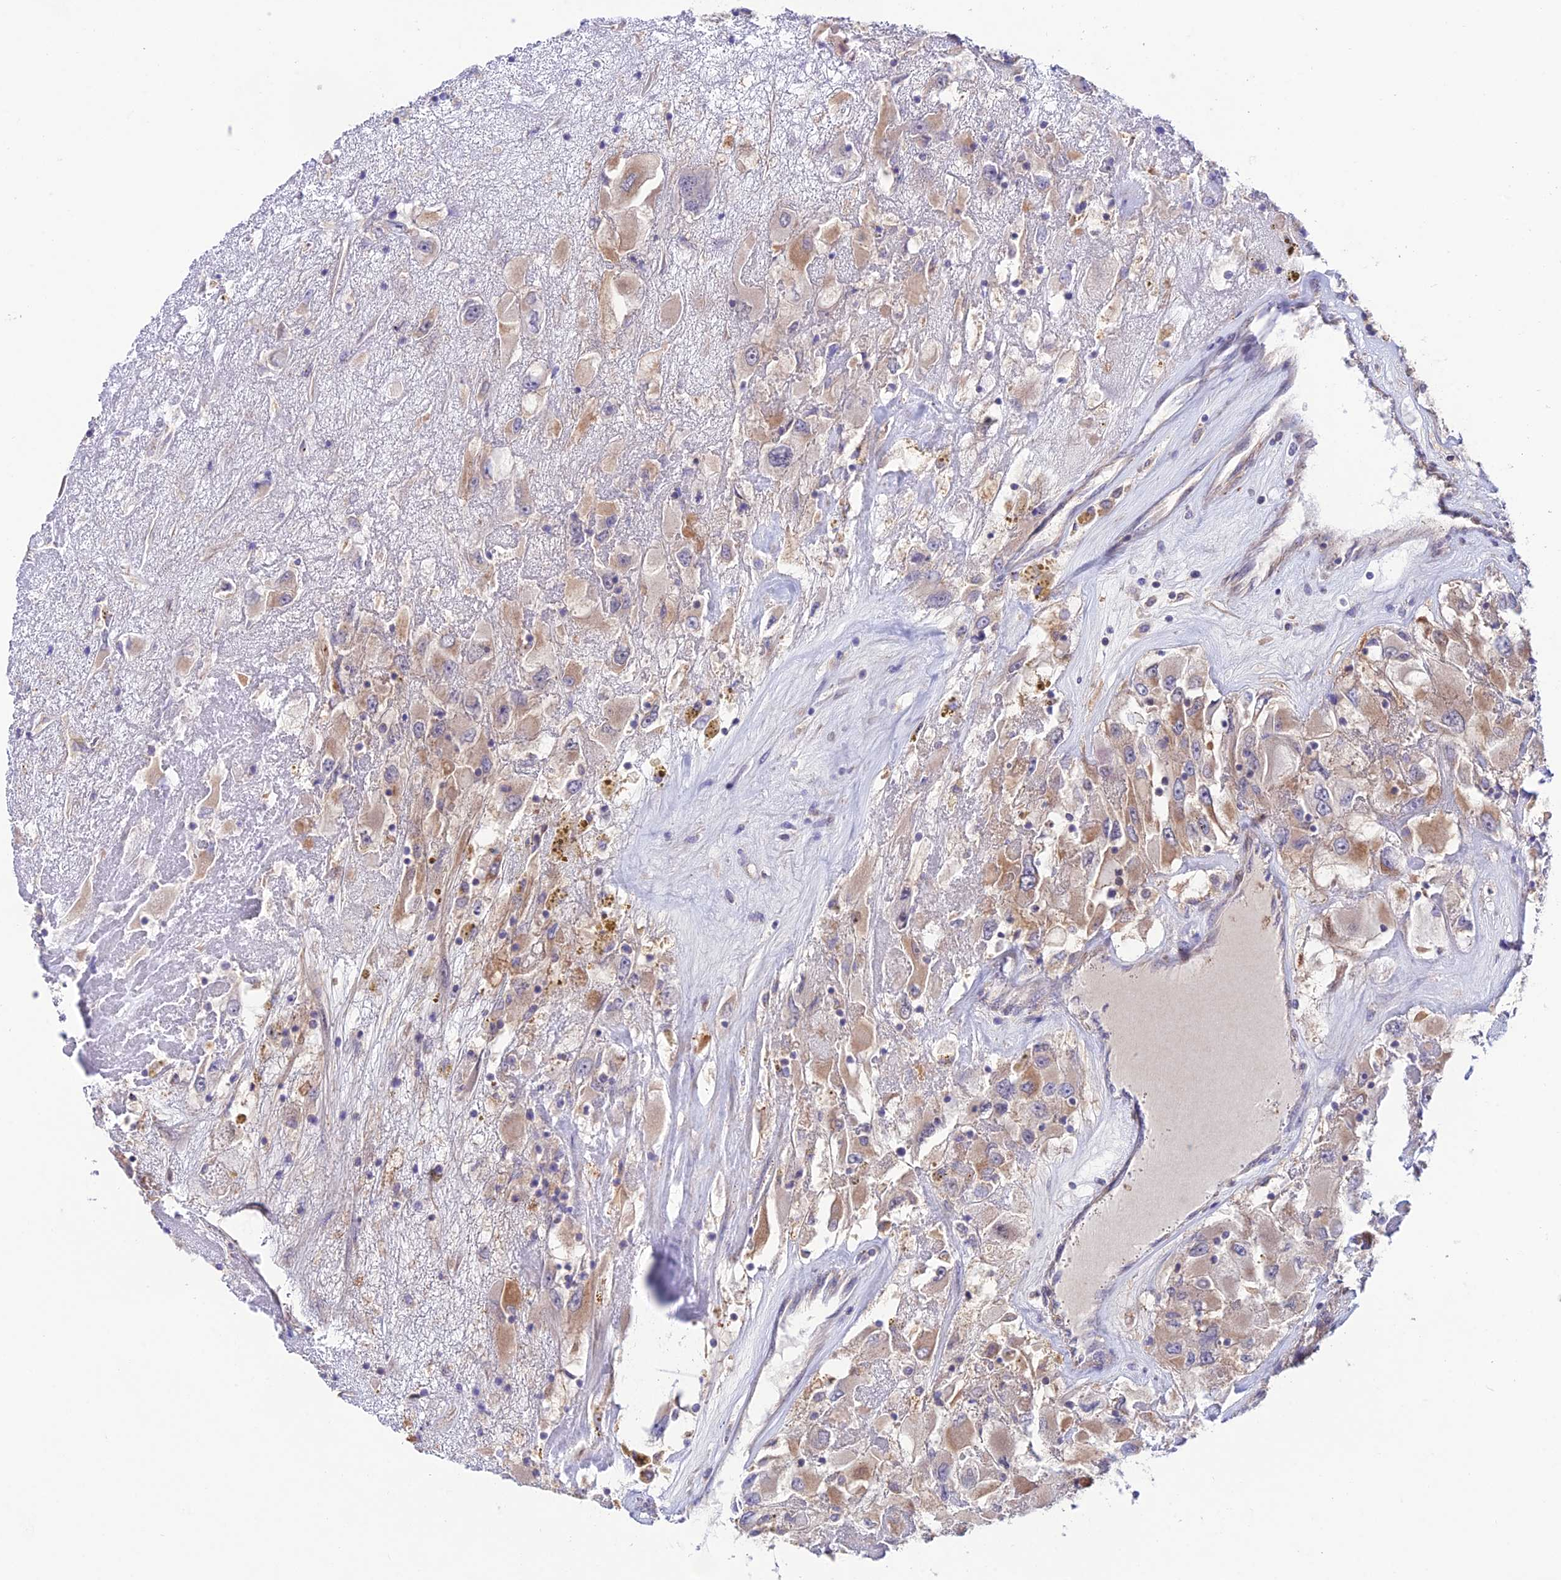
{"staining": {"intensity": "moderate", "quantity": "25%-75%", "location": "cytoplasmic/membranous"}, "tissue": "renal cancer", "cell_type": "Tumor cells", "image_type": "cancer", "snomed": [{"axis": "morphology", "description": "Adenocarcinoma, NOS"}, {"axis": "topography", "description": "Kidney"}], "caption": "Immunohistochemistry (IHC) of human renal cancer (adenocarcinoma) reveals medium levels of moderate cytoplasmic/membranous staining in about 25%-75% of tumor cells.", "gene": "BRME1", "patient": {"sex": "female", "age": 52}}